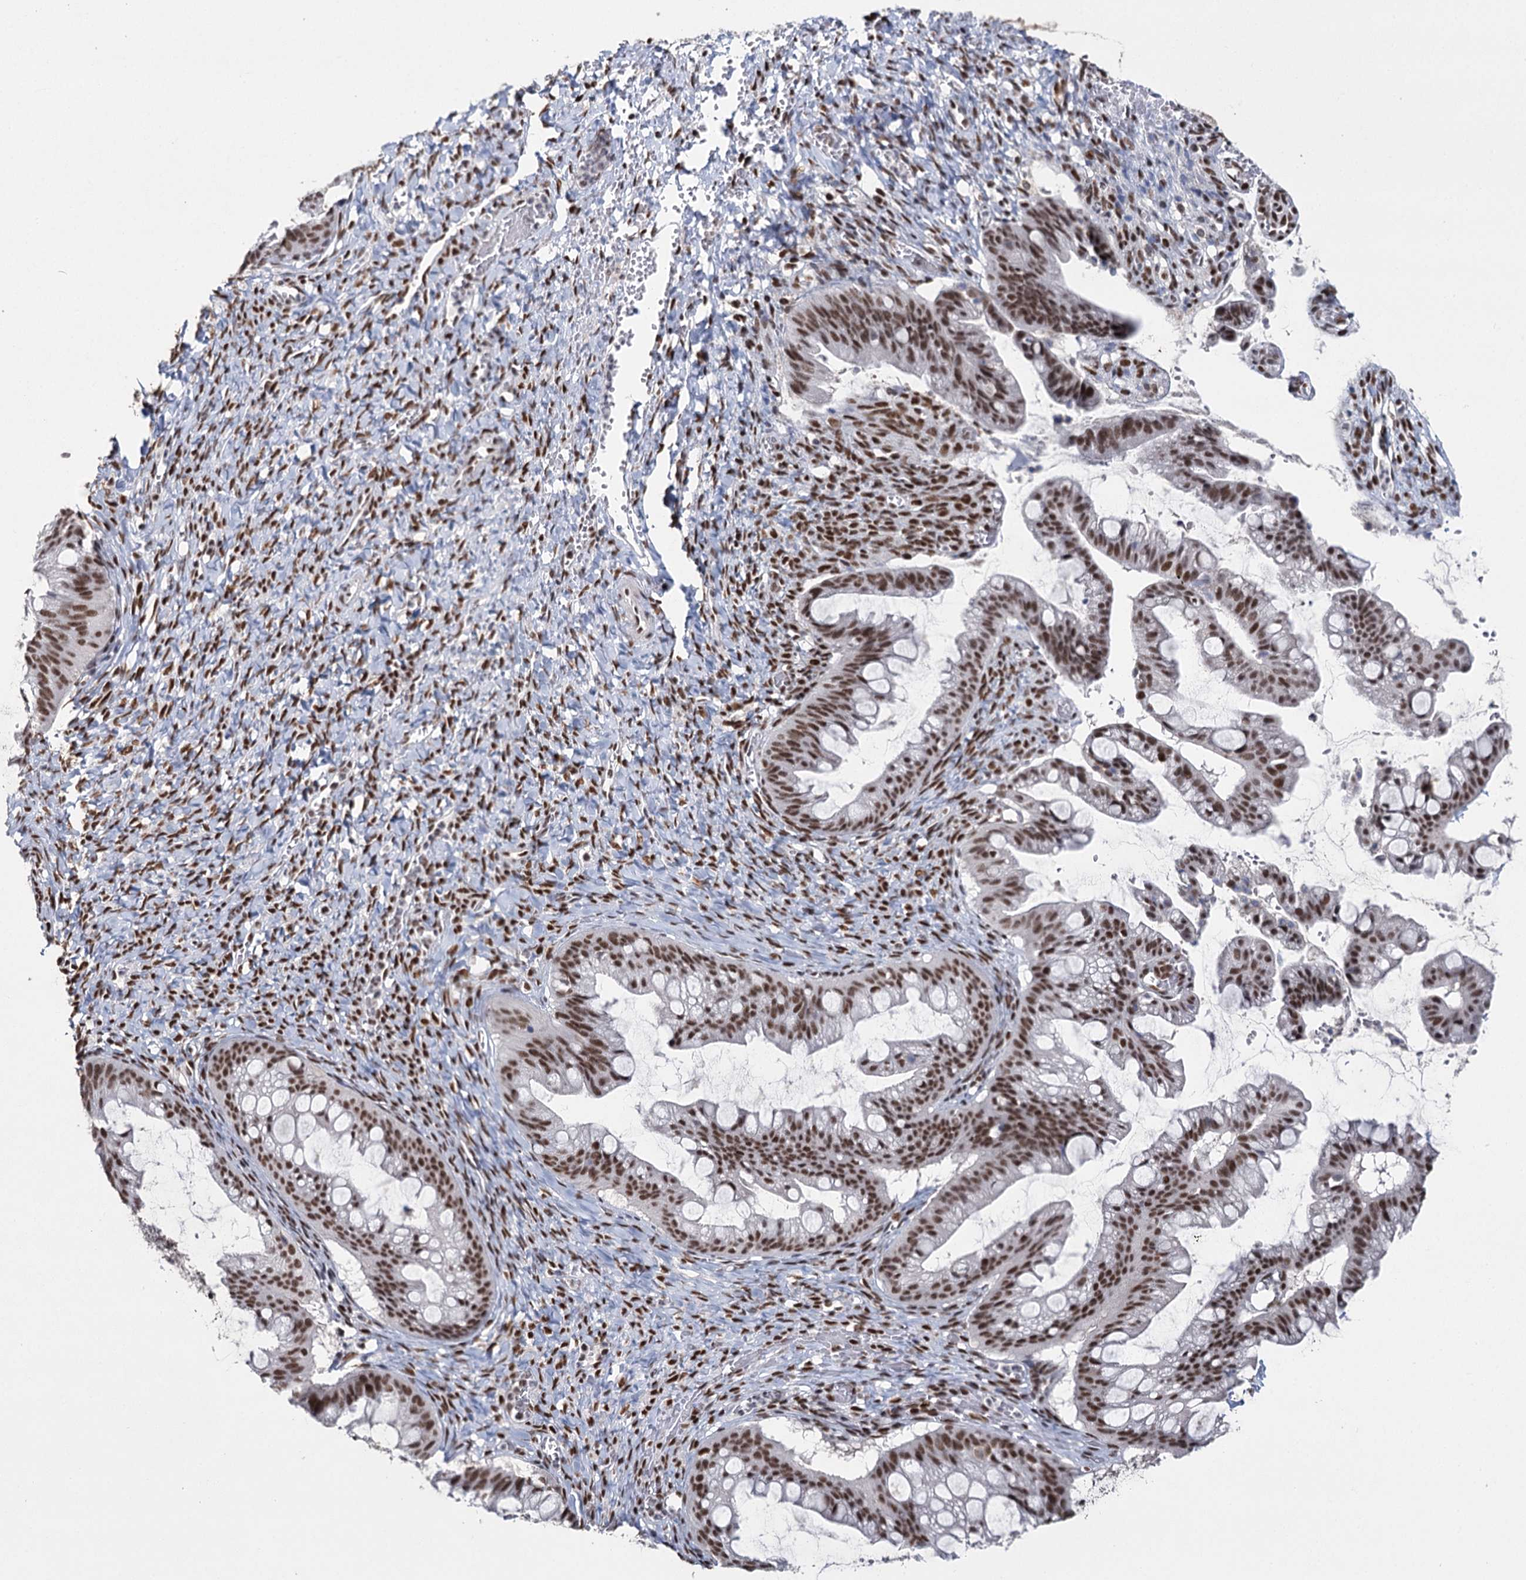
{"staining": {"intensity": "moderate", "quantity": ">75%", "location": "nuclear"}, "tissue": "ovarian cancer", "cell_type": "Tumor cells", "image_type": "cancer", "snomed": [{"axis": "morphology", "description": "Cystadenocarcinoma, mucinous, NOS"}, {"axis": "topography", "description": "Ovary"}], "caption": "This micrograph reveals immunohistochemistry (IHC) staining of human ovarian cancer, with medium moderate nuclear positivity in about >75% of tumor cells.", "gene": "SCAF8", "patient": {"sex": "female", "age": 73}}